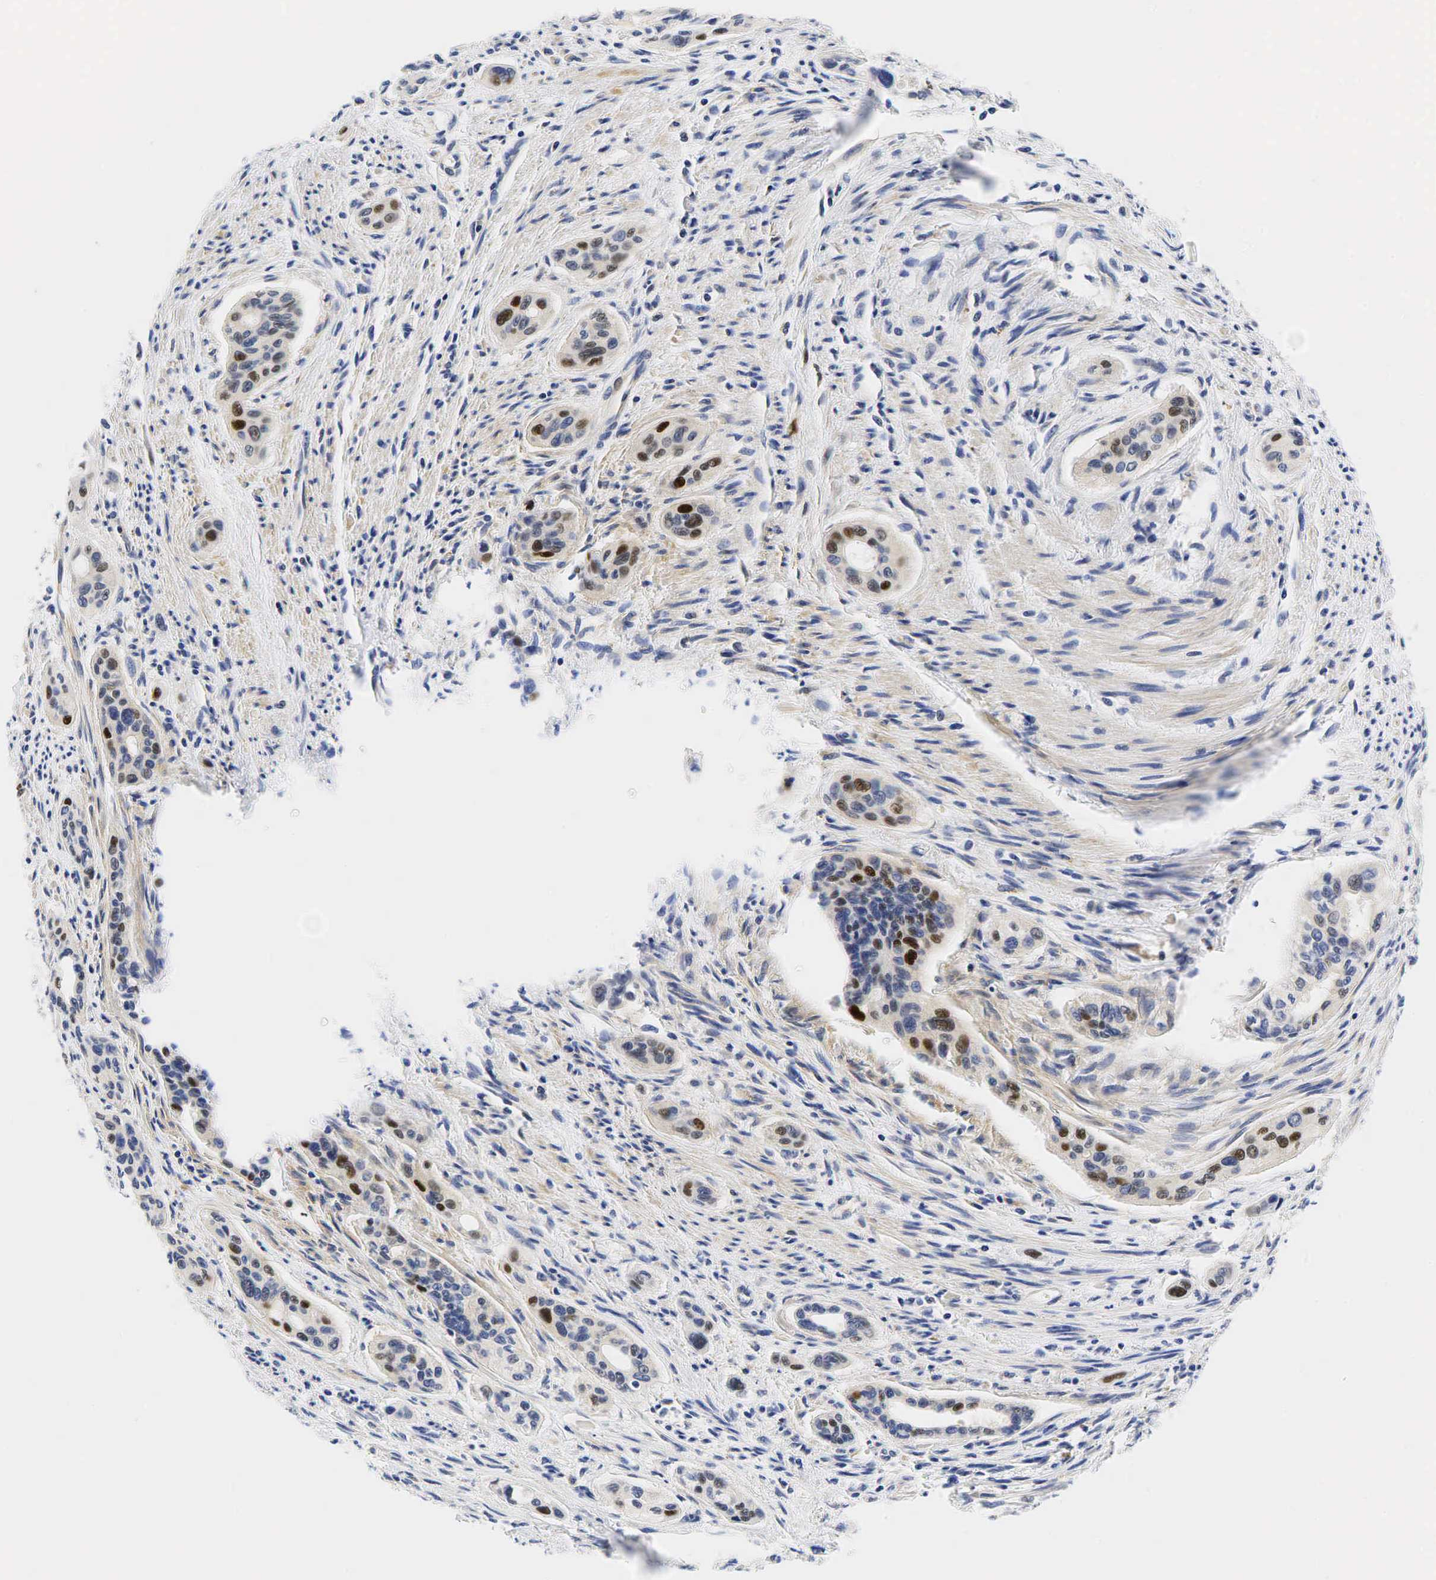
{"staining": {"intensity": "strong", "quantity": "<25%", "location": "nuclear"}, "tissue": "pancreatic cancer", "cell_type": "Tumor cells", "image_type": "cancer", "snomed": [{"axis": "morphology", "description": "Adenocarcinoma, NOS"}, {"axis": "topography", "description": "Pancreas"}], "caption": "A medium amount of strong nuclear expression is present in approximately <25% of tumor cells in adenocarcinoma (pancreatic) tissue.", "gene": "CCND1", "patient": {"sex": "male", "age": 77}}